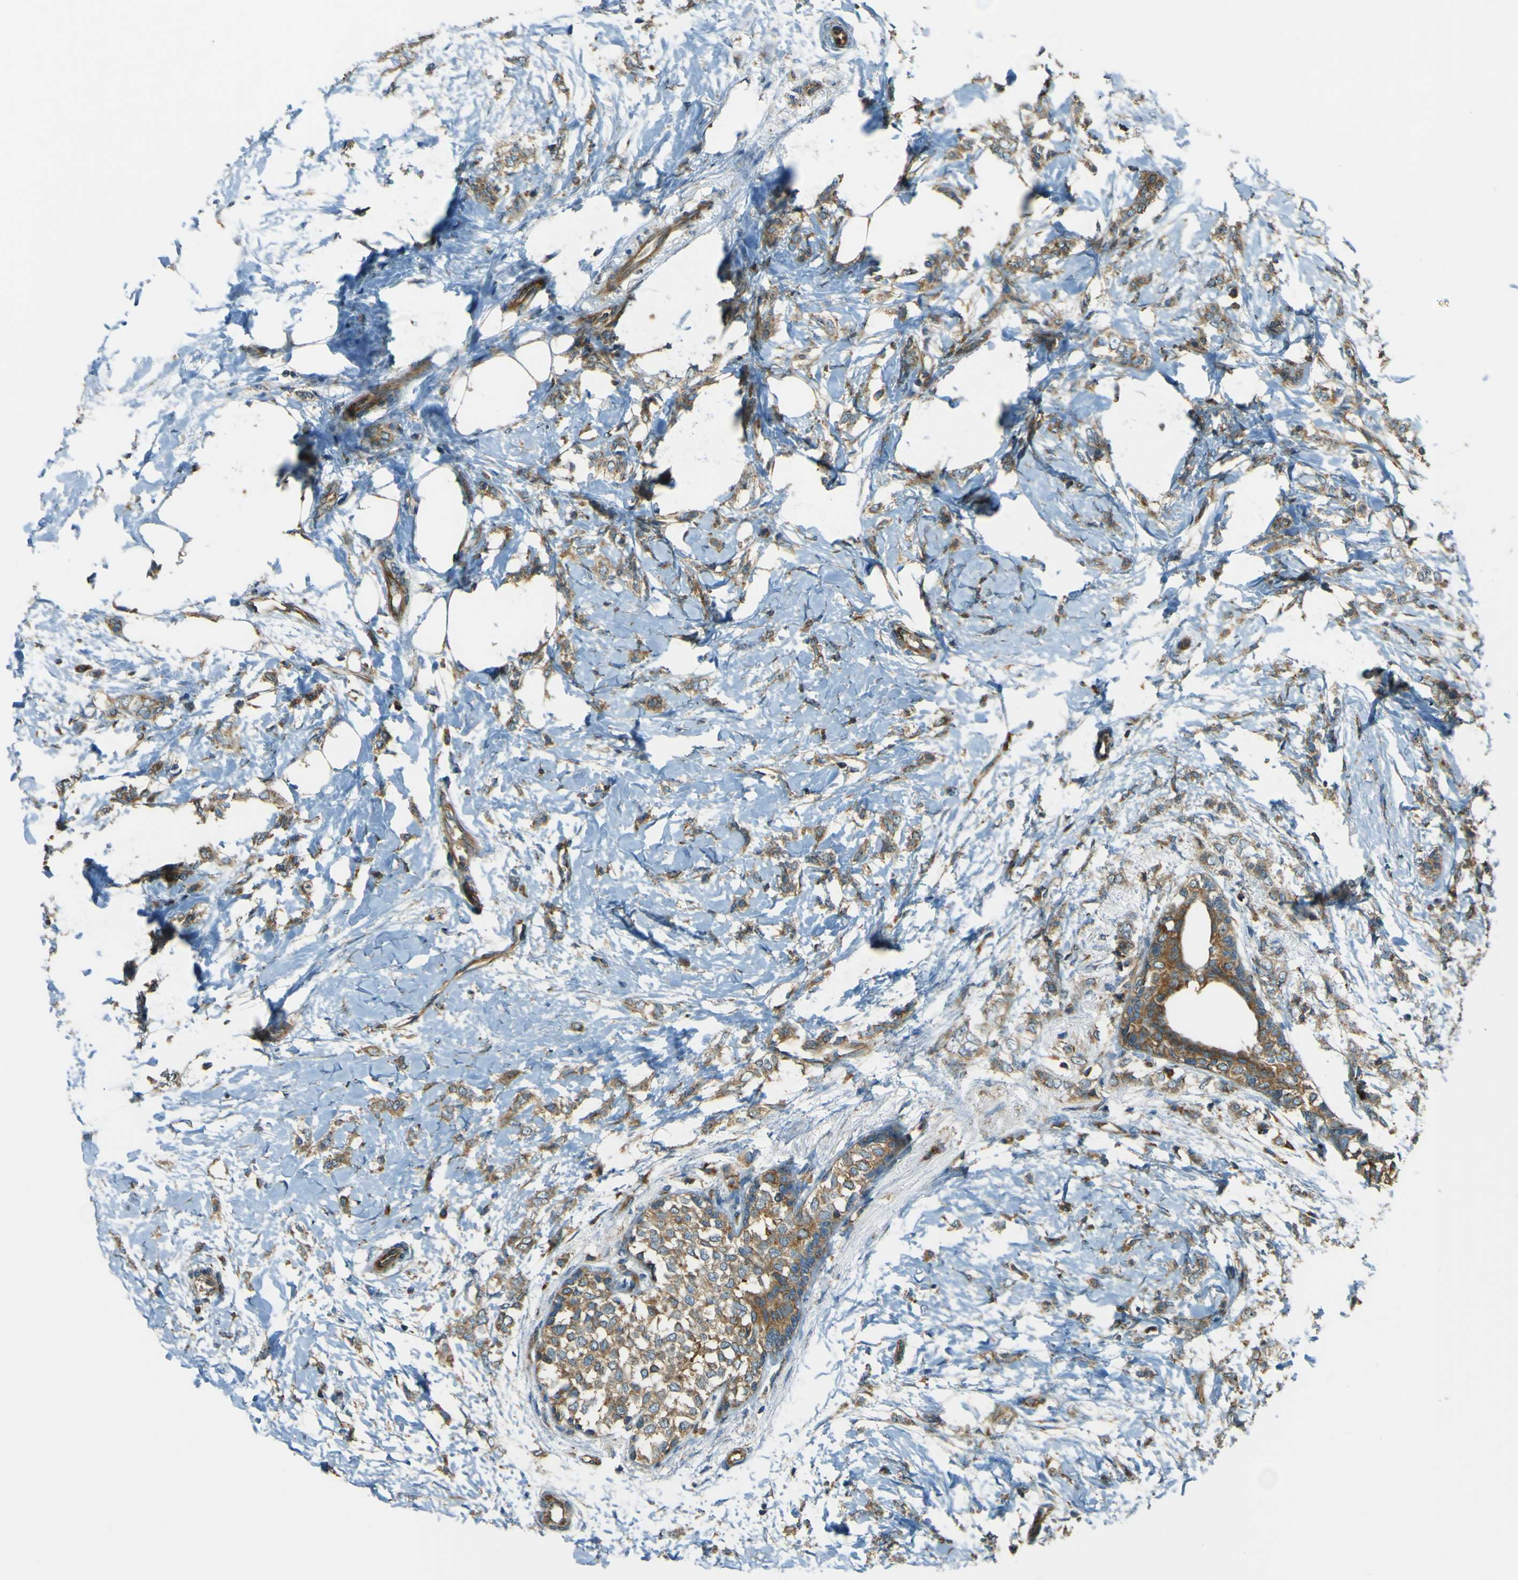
{"staining": {"intensity": "moderate", "quantity": ">75%", "location": "cytoplasmic/membranous"}, "tissue": "breast cancer", "cell_type": "Tumor cells", "image_type": "cancer", "snomed": [{"axis": "morphology", "description": "Lobular carcinoma, in situ"}, {"axis": "morphology", "description": "Lobular carcinoma"}, {"axis": "topography", "description": "Breast"}], "caption": "Lobular carcinoma (breast) stained with a protein marker exhibits moderate staining in tumor cells.", "gene": "DNAJC5", "patient": {"sex": "female", "age": 41}}